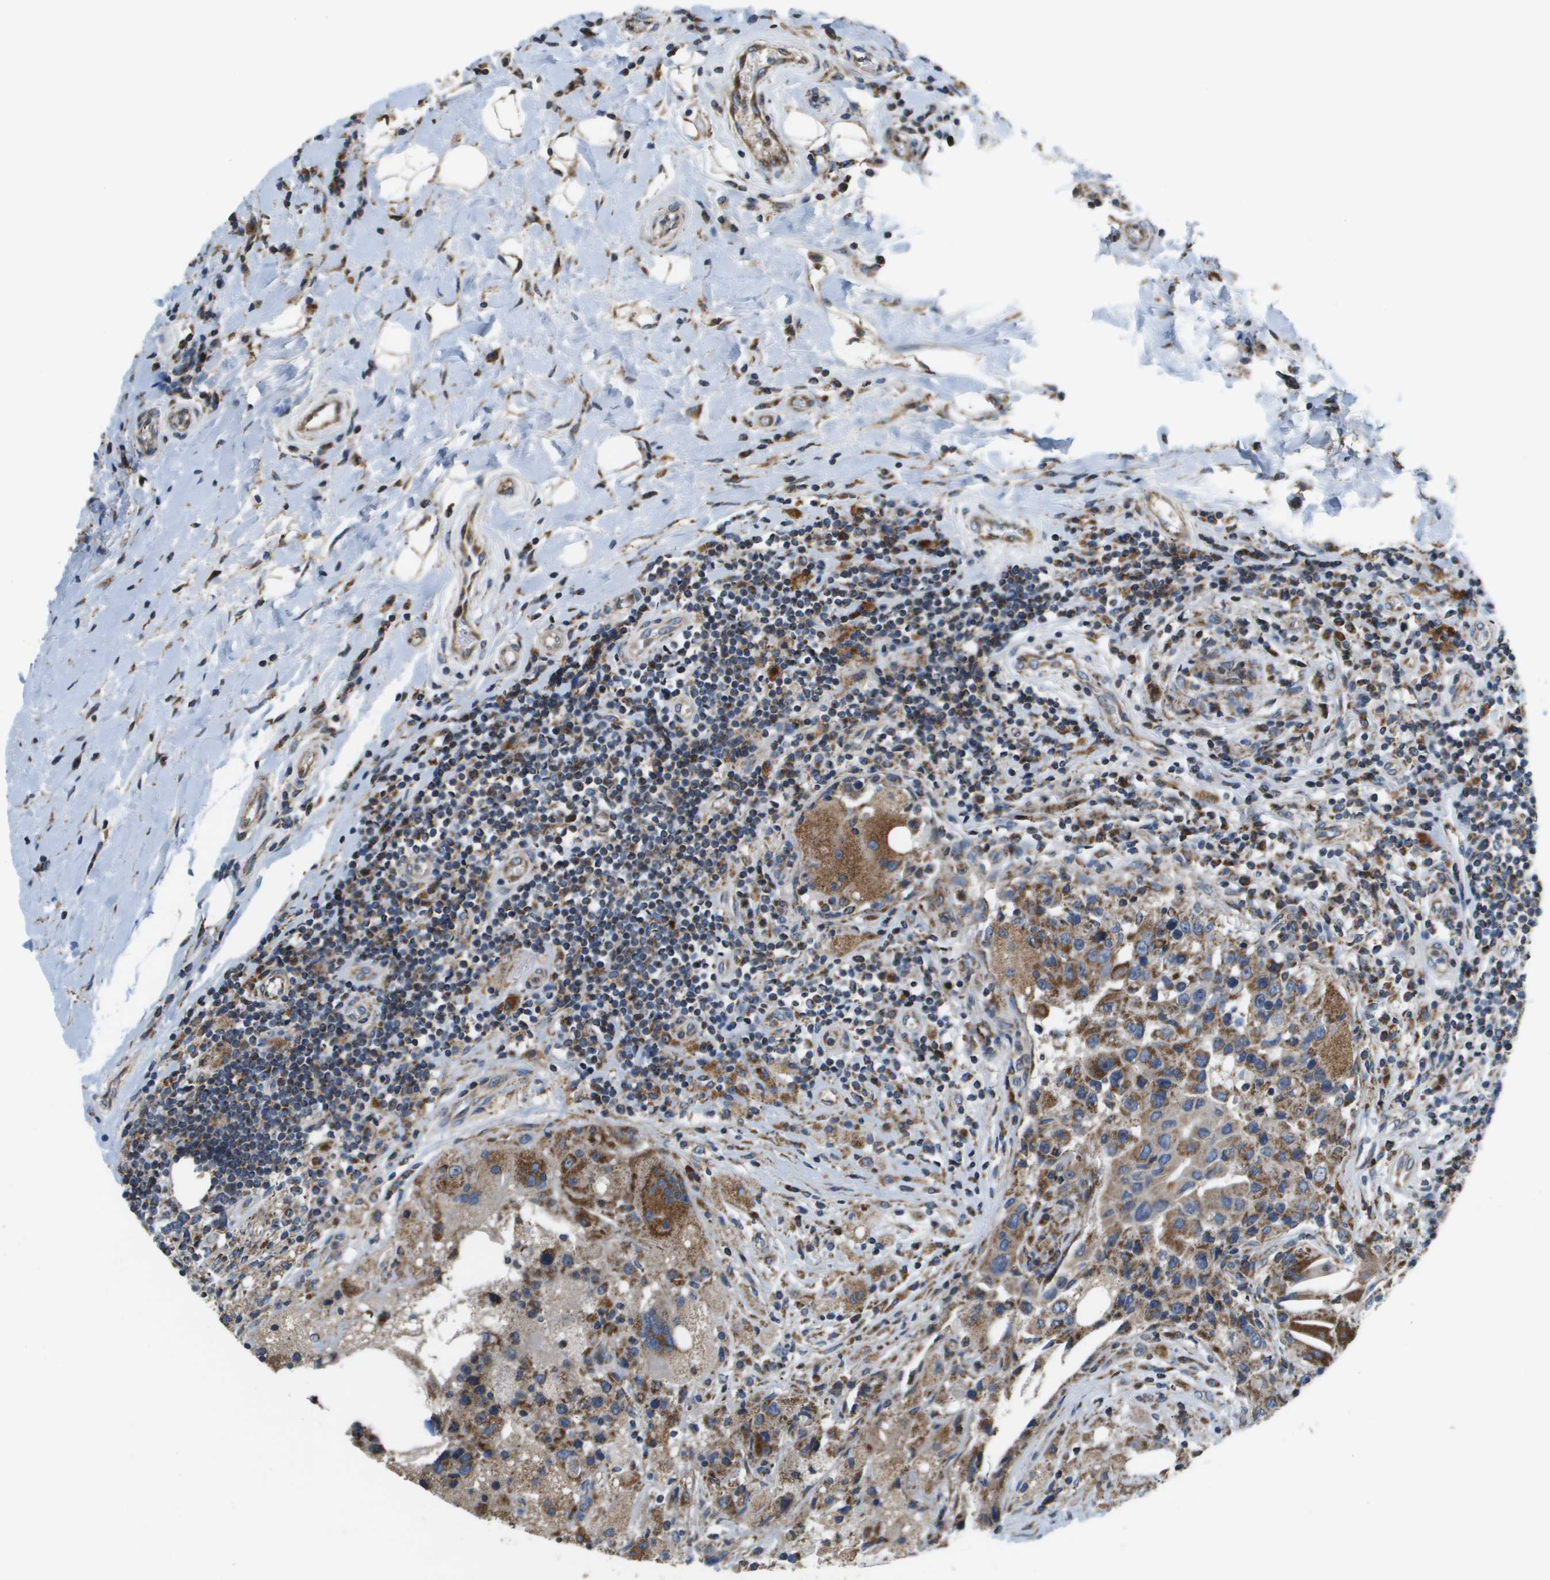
{"staining": {"intensity": "moderate", "quantity": ">75%", "location": "cytoplasmic/membranous"}, "tissue": "breast cancer", "cell_type": "Tumor cells", "image_type": "cancer", "snomed": [{"axis": "morphology", "description": "Duct carcinoma"}, {"axis": "topography", "description": "Breast"}], "caption": "Immunohistochemical staining of human breast cancer (invasive ductal carcinoma) exhibits moderate cytoplasmic/membranous protein expression in about >75% of tumor cells. Immunohistochemistry (ihc) stains the protein in brown and the nuclei are stained blue.", "gene": "NRK", "patient": {"sex": "female", "age": 27}}